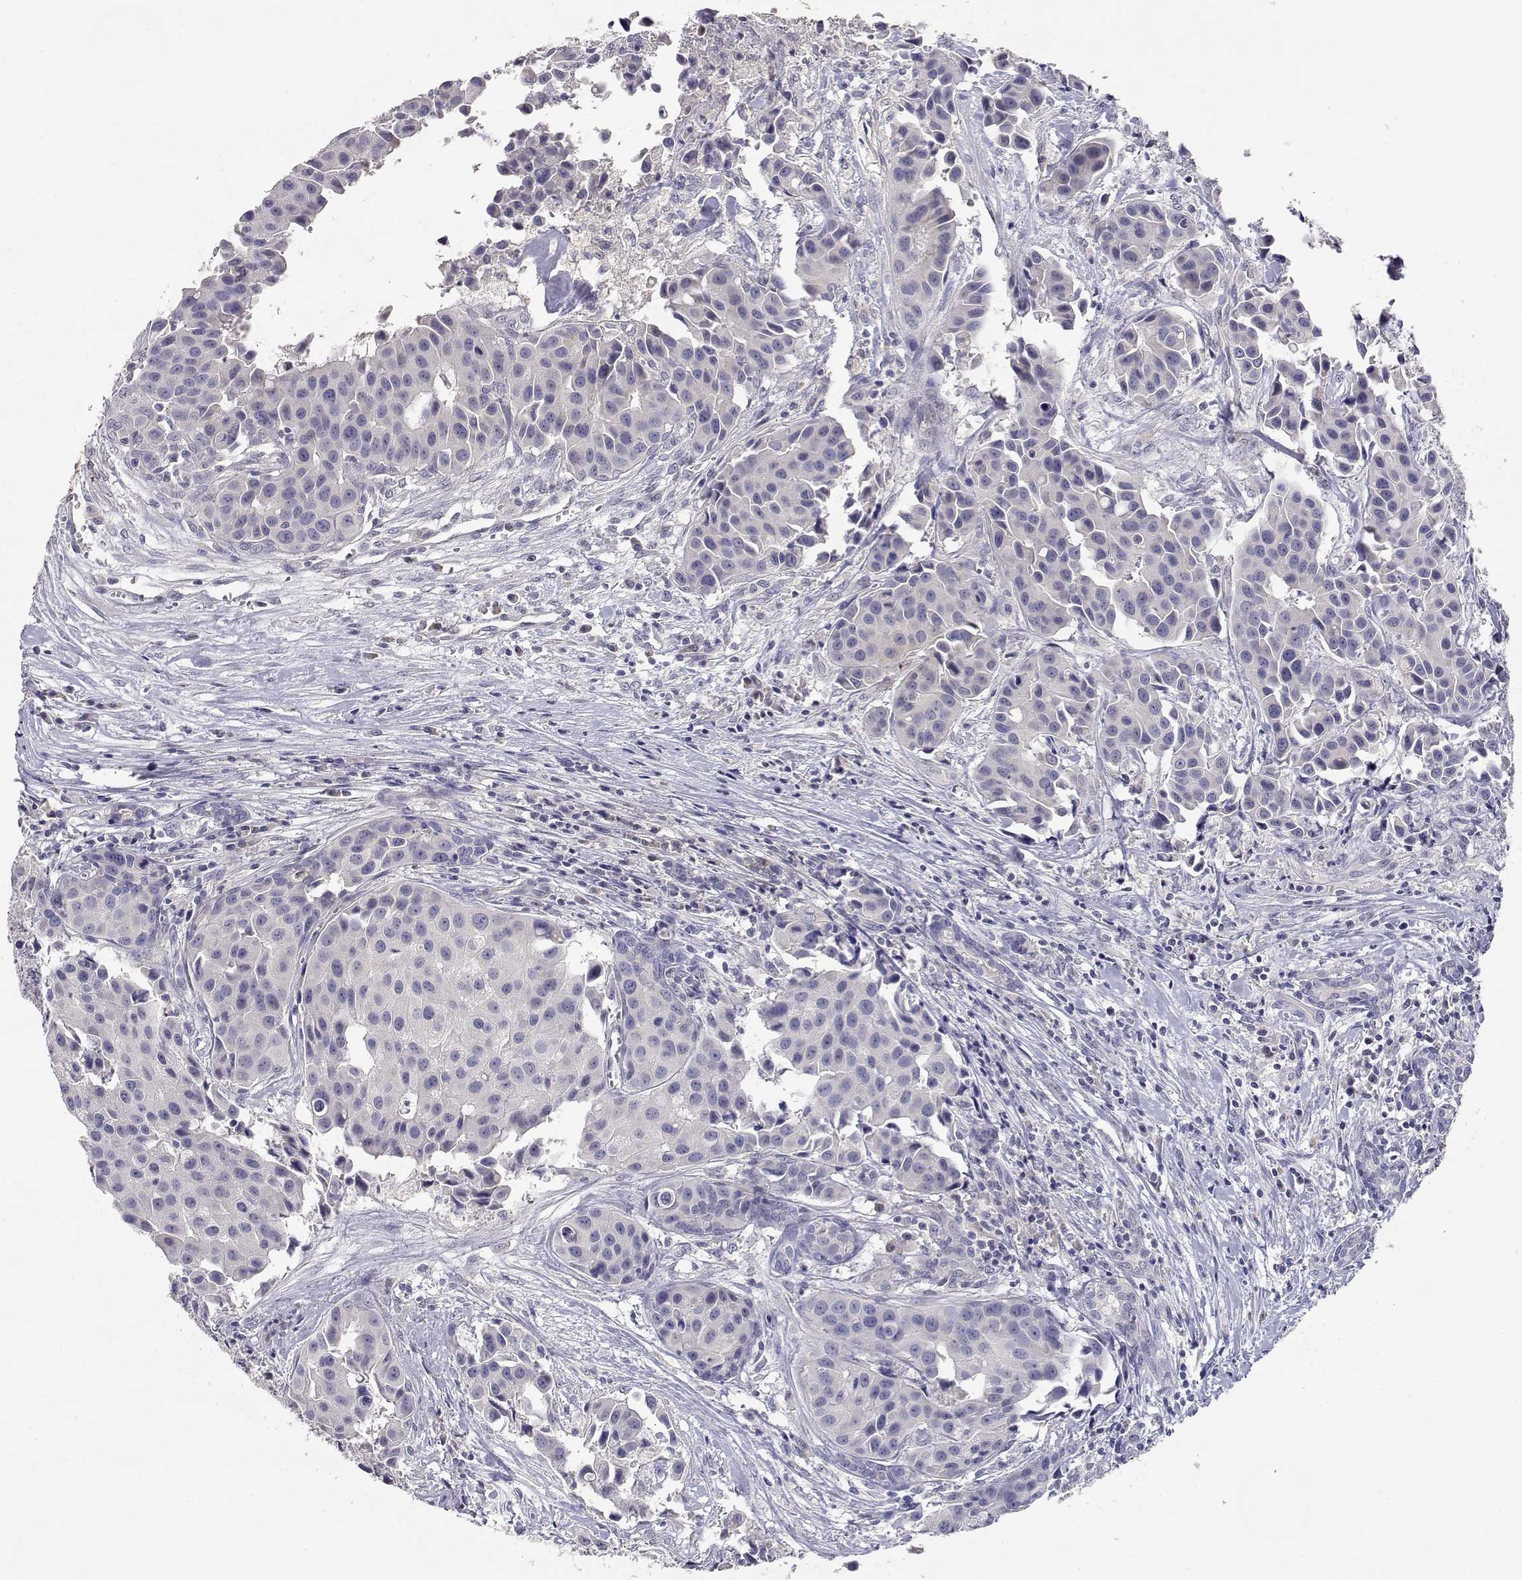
{"staining": {"intensity": "negative", "quantity": "none", "location": "none"}, "tissue": "head and neck cancer", "cell_type": "Tumor cells", "image_type": "cancer", "snomed": [{"axis": "morphology", "description": "Adenocarcinoma, NOS"}, {"axis": "topography", "description": "Head-Neck"}], "caption": "Head and neck cancer was stained to show a protein in brown. There is no significant staining in tumor cells.", "gene": "ADA", "patient": {"sex": "male", "age": 76}}